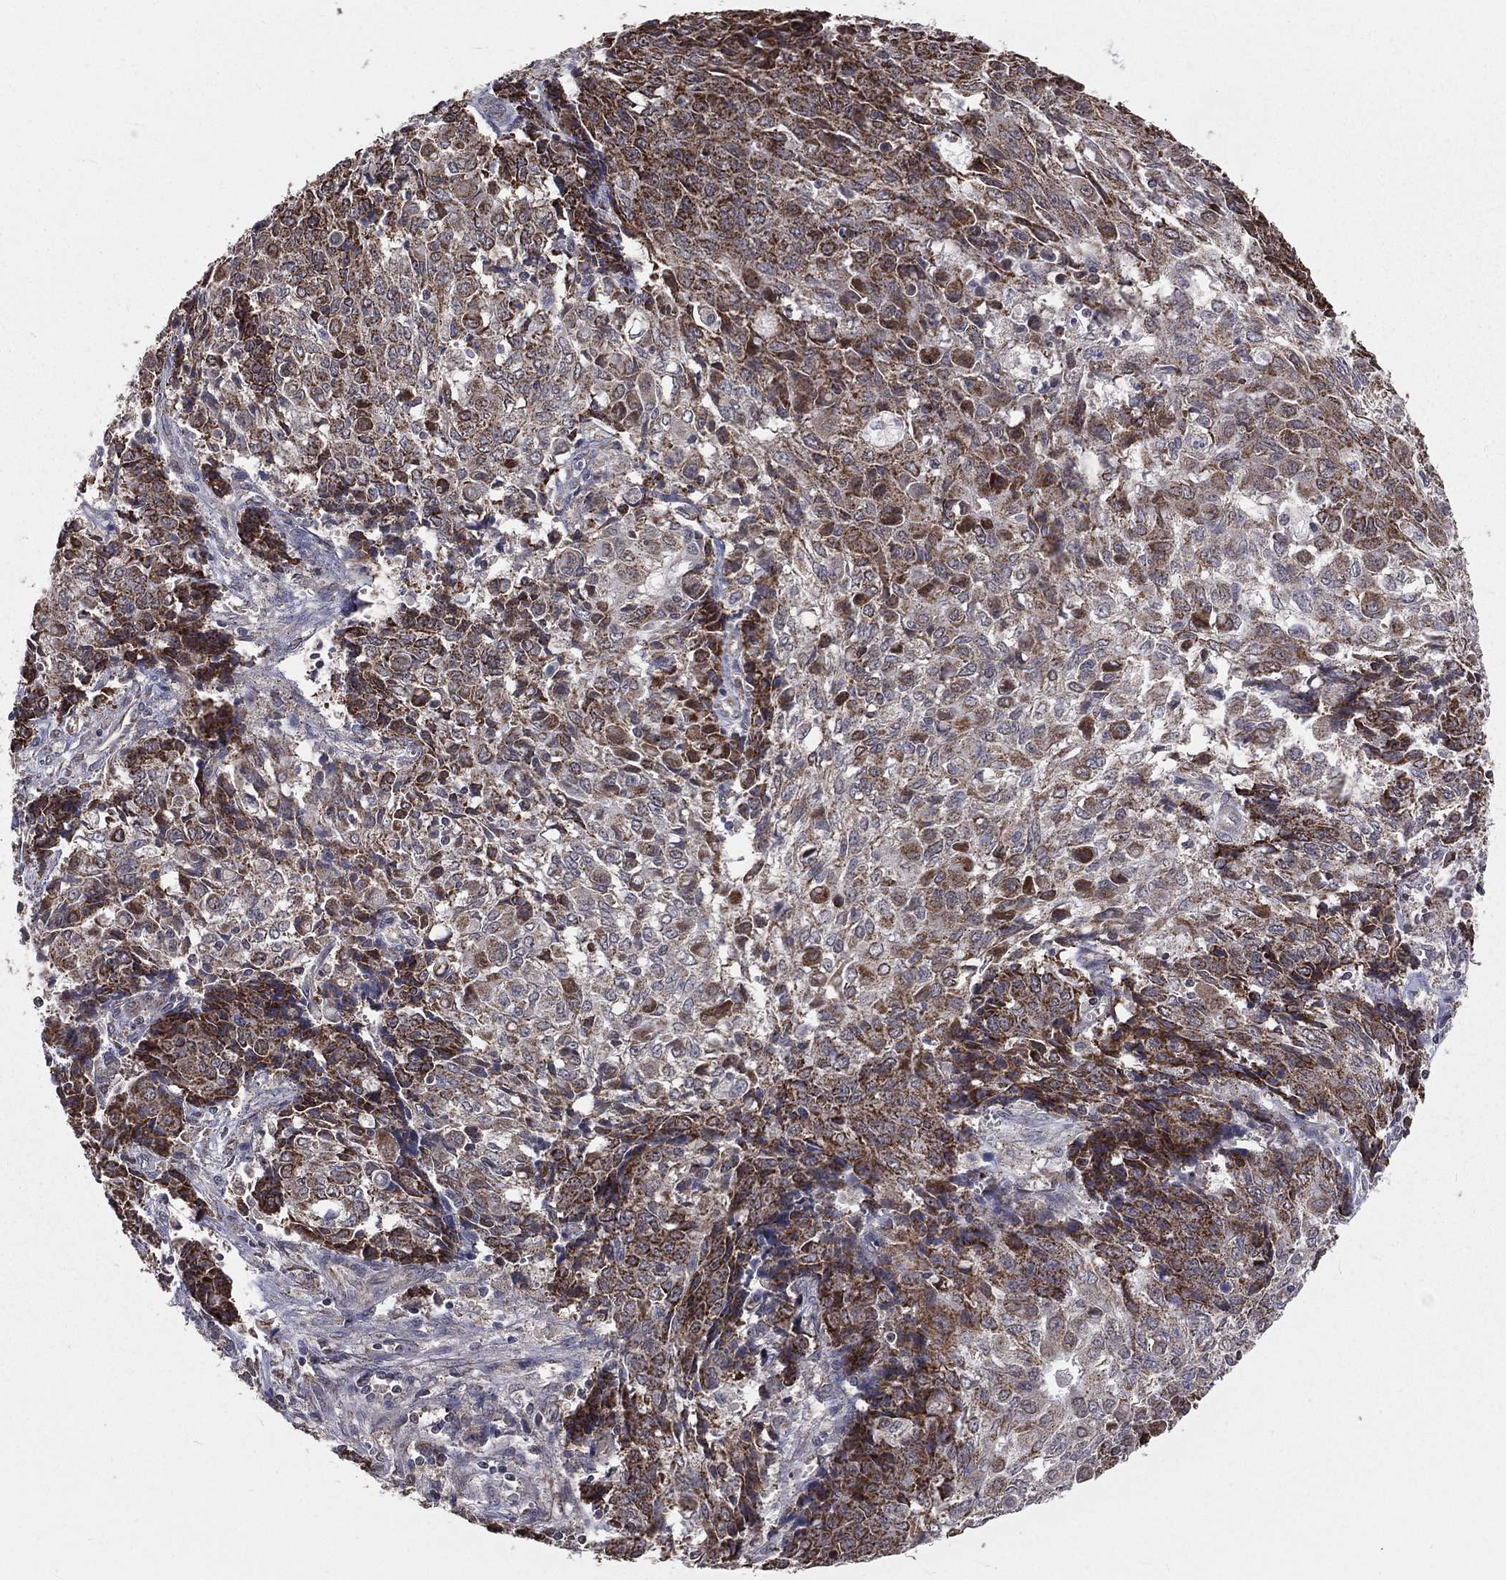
{"staining": {"intensity": "strong", "quantity": ">75%", "location": "cytoplasmic/membranous"}, "tissue": "ovarian cancer", "cell_type": "Tumor cells", "image_type": "cancer", "snomed": [{"axis": "morphology", "description": "Carcinoma, endometroid"}, {"axis": "topography", "description": "Ovary"}], "caption": "Immunohistochemistry staining of ovarian endometroid carcinoma, which displays high levels of strong cytoplasmic/membranous positivity in approximately >75% of tumor cells indicating strong cytoplasmic/membranous protein expression. The staining was performed using DAB (brown) for protein detection and nuclei were counterstained in hematoxylin (blue).", "gene": "MRPL46", "patient": {"sex": "female", "age": 42}}